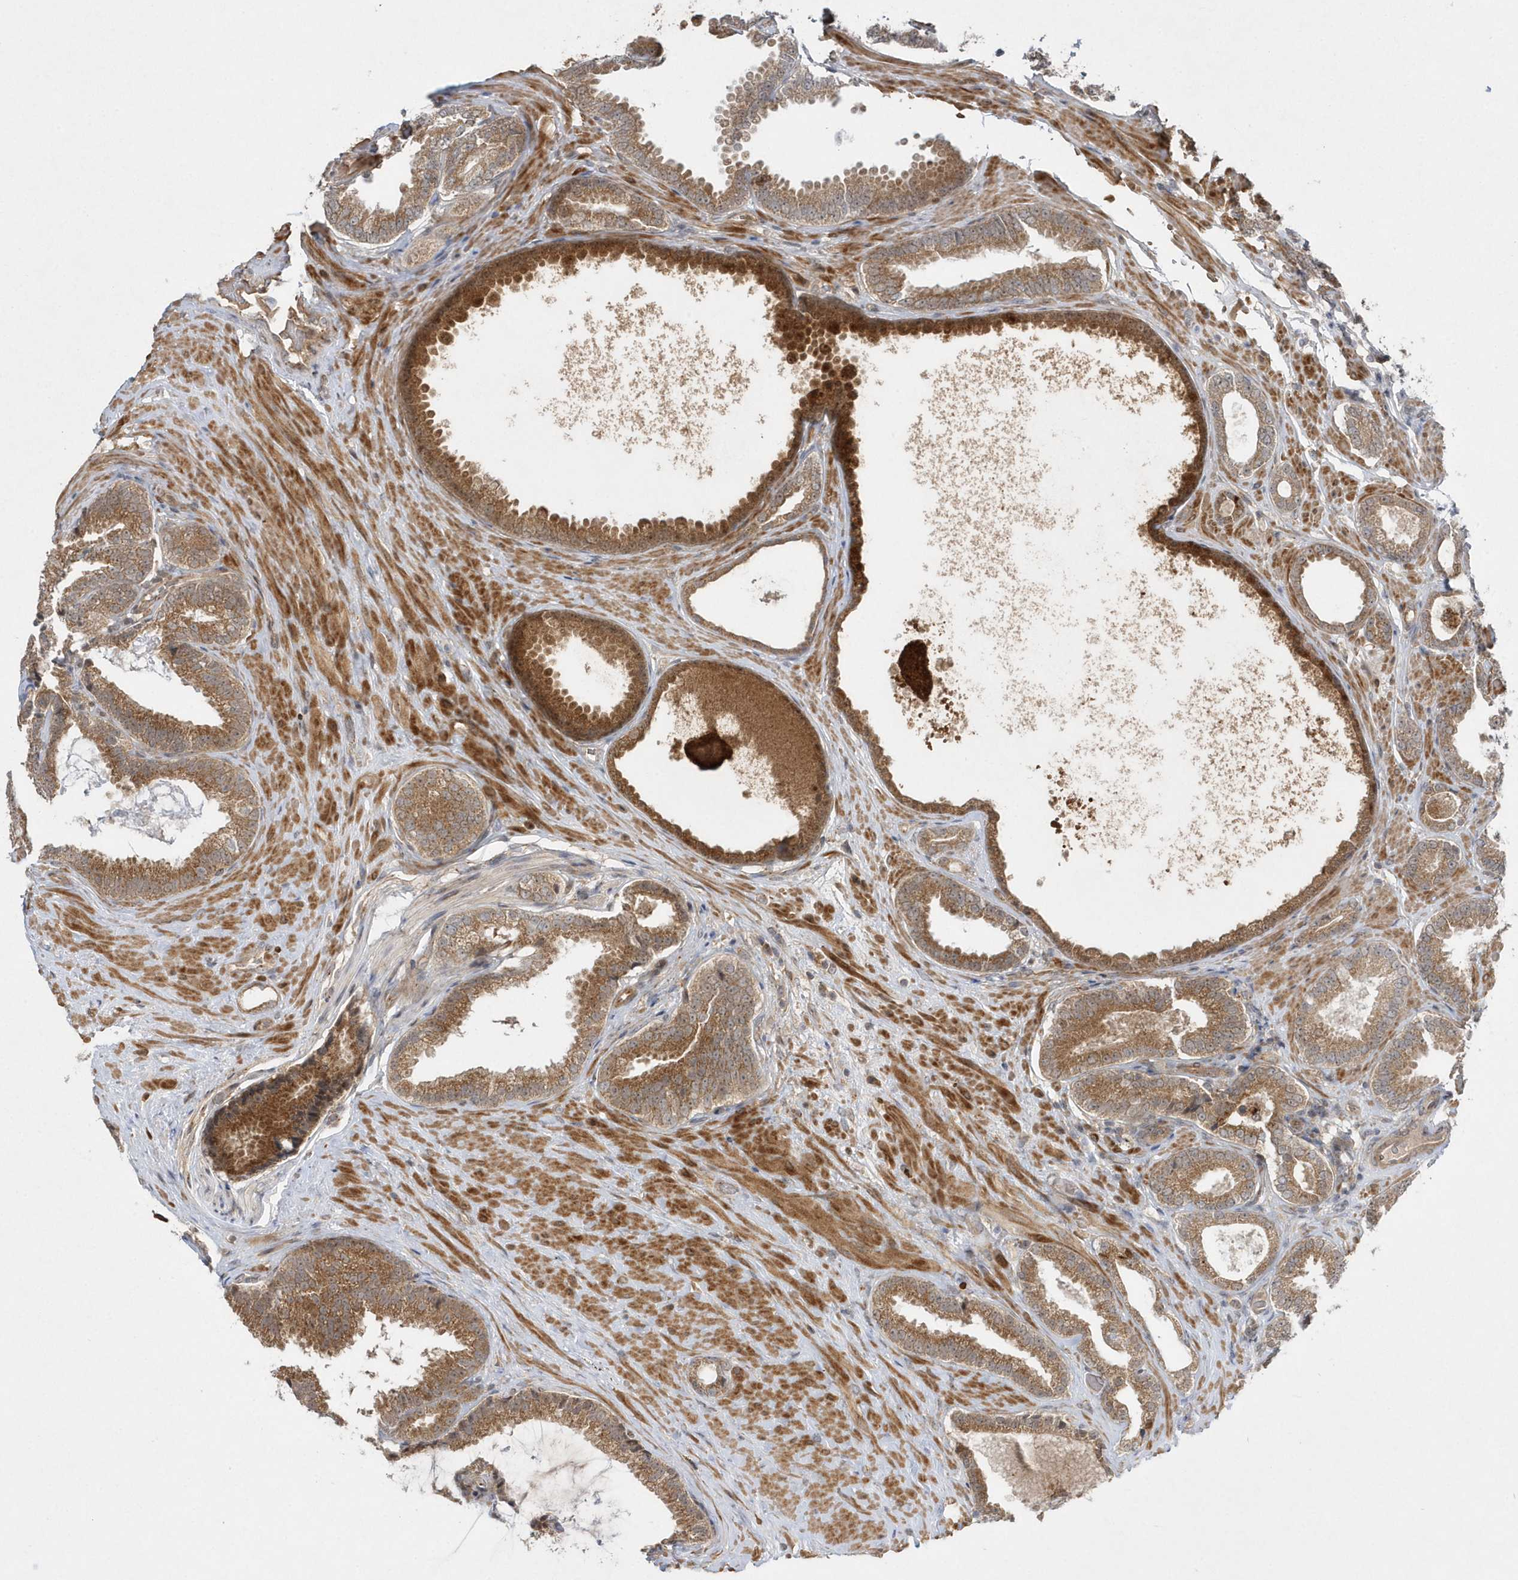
{"staining": {"intensity": "moderate", "quantity": ">75%", "location": "cytoplasmic/membranous,nuclear"}, "tissue": "prostate cancer", "cell_type": "Tumor cells", "image_type": "cancer", "snomed": [{"axis": "morphology", "description": "Adenocarcinoma, Low grade"}, {"axis": "topography", "description": "Prostate"}], "caption": "Approximately >75% of tumor cells in human prostate cancer (adenocarcinoma (low-grade)) reveal moderate cytoplasmic/membranous and nuclear protein expression as visualized by brown immunohistochemical staining.", "gene": "MXI1", "patient": {"sex": "male", "age": 71}}